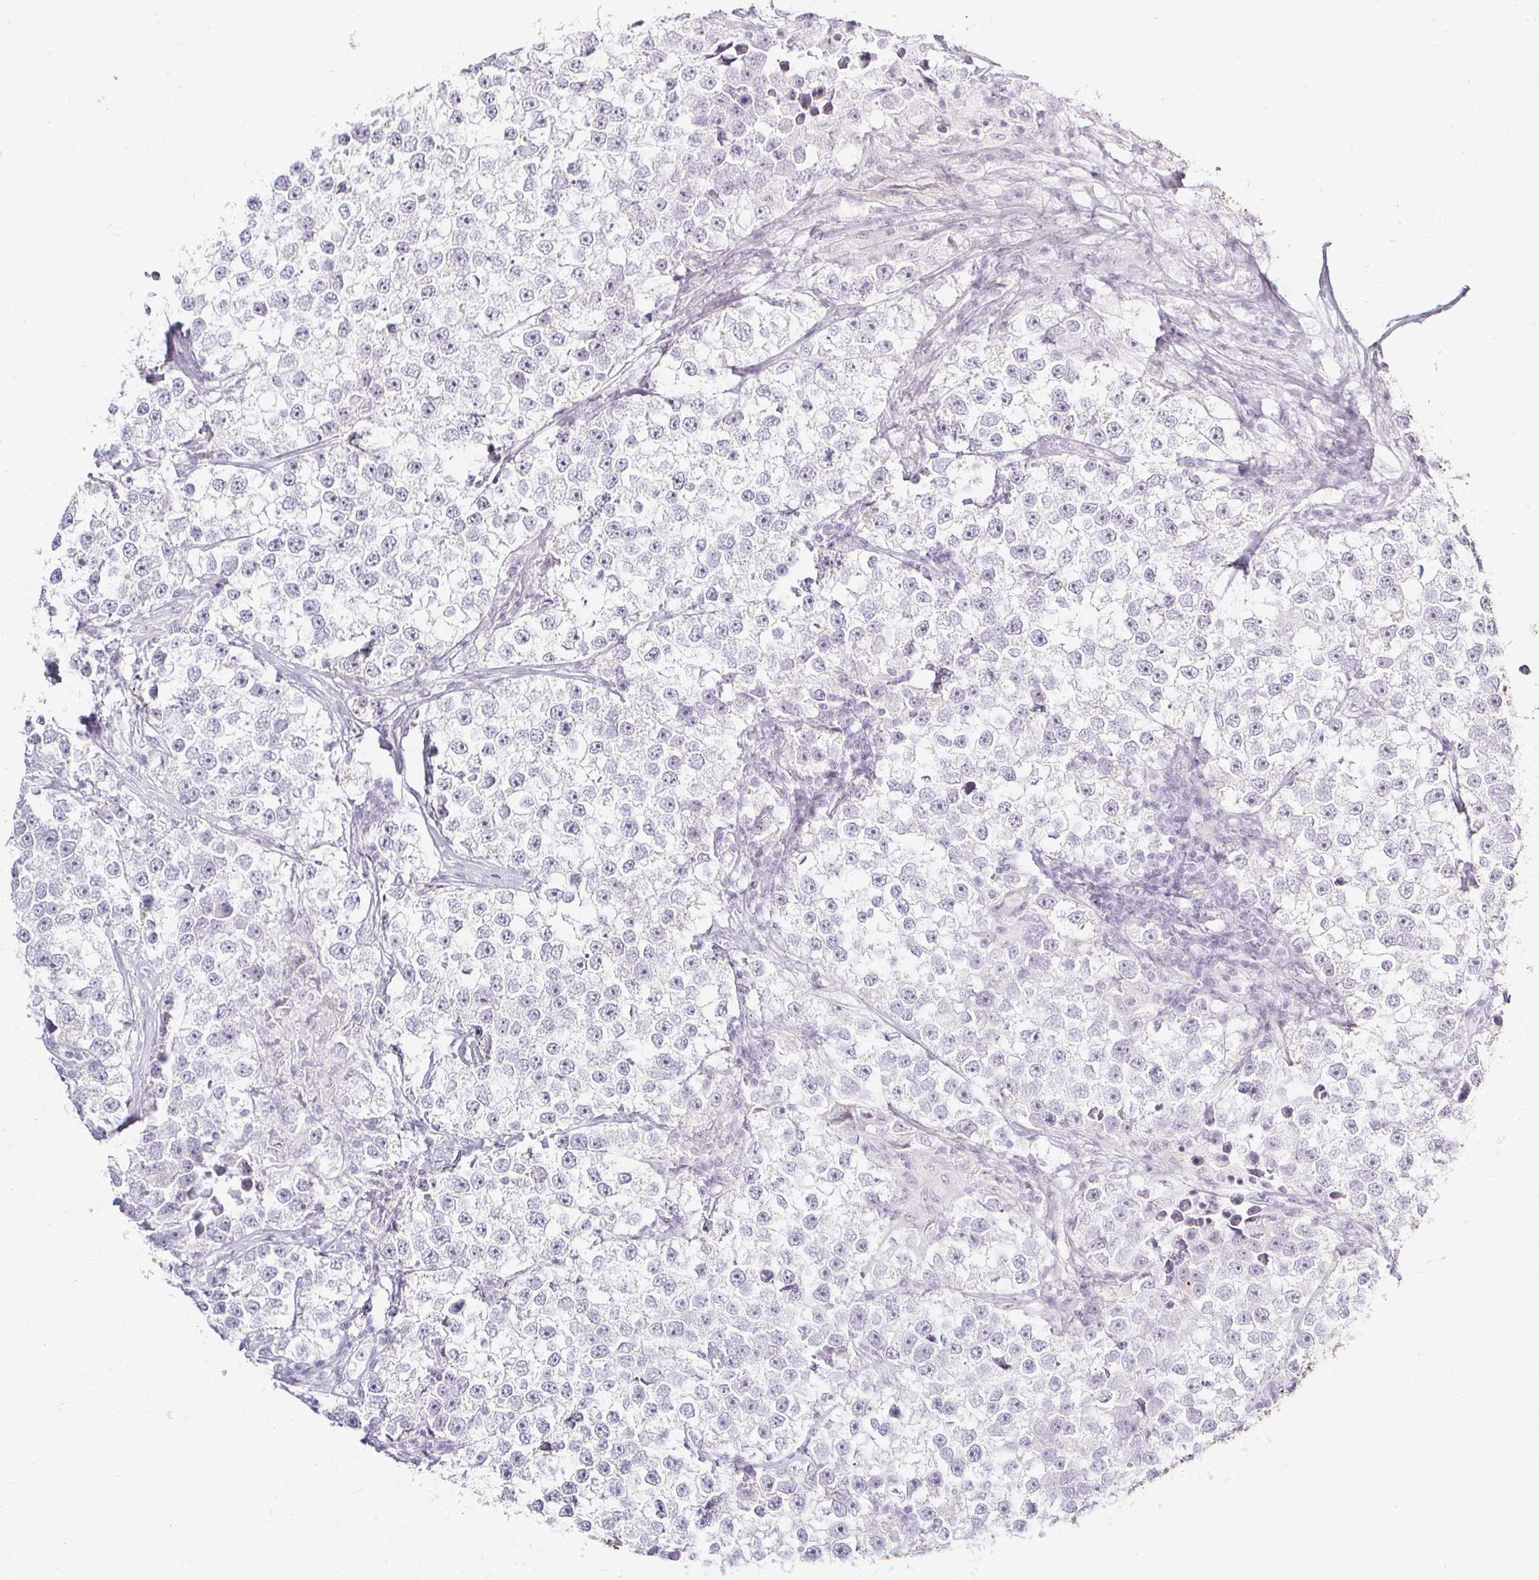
{"staining": {"intensity": "negative", "quantity": "none", "location": "none"}, "tissue": "testis cancer", "cell_type": "Tumor cells", "image_type": "cancer", "snomed": [{"axis": "morphology", "description": "Seminoma, NOS"}, {"axis": "topography", "description": "Testis"}], "caption": "Immunohistochemistry of testis cancer (seminoma) displays no expression in tumor cells.", "gene": "ACAN", "patient": {"sex": "male", "age": 46}}